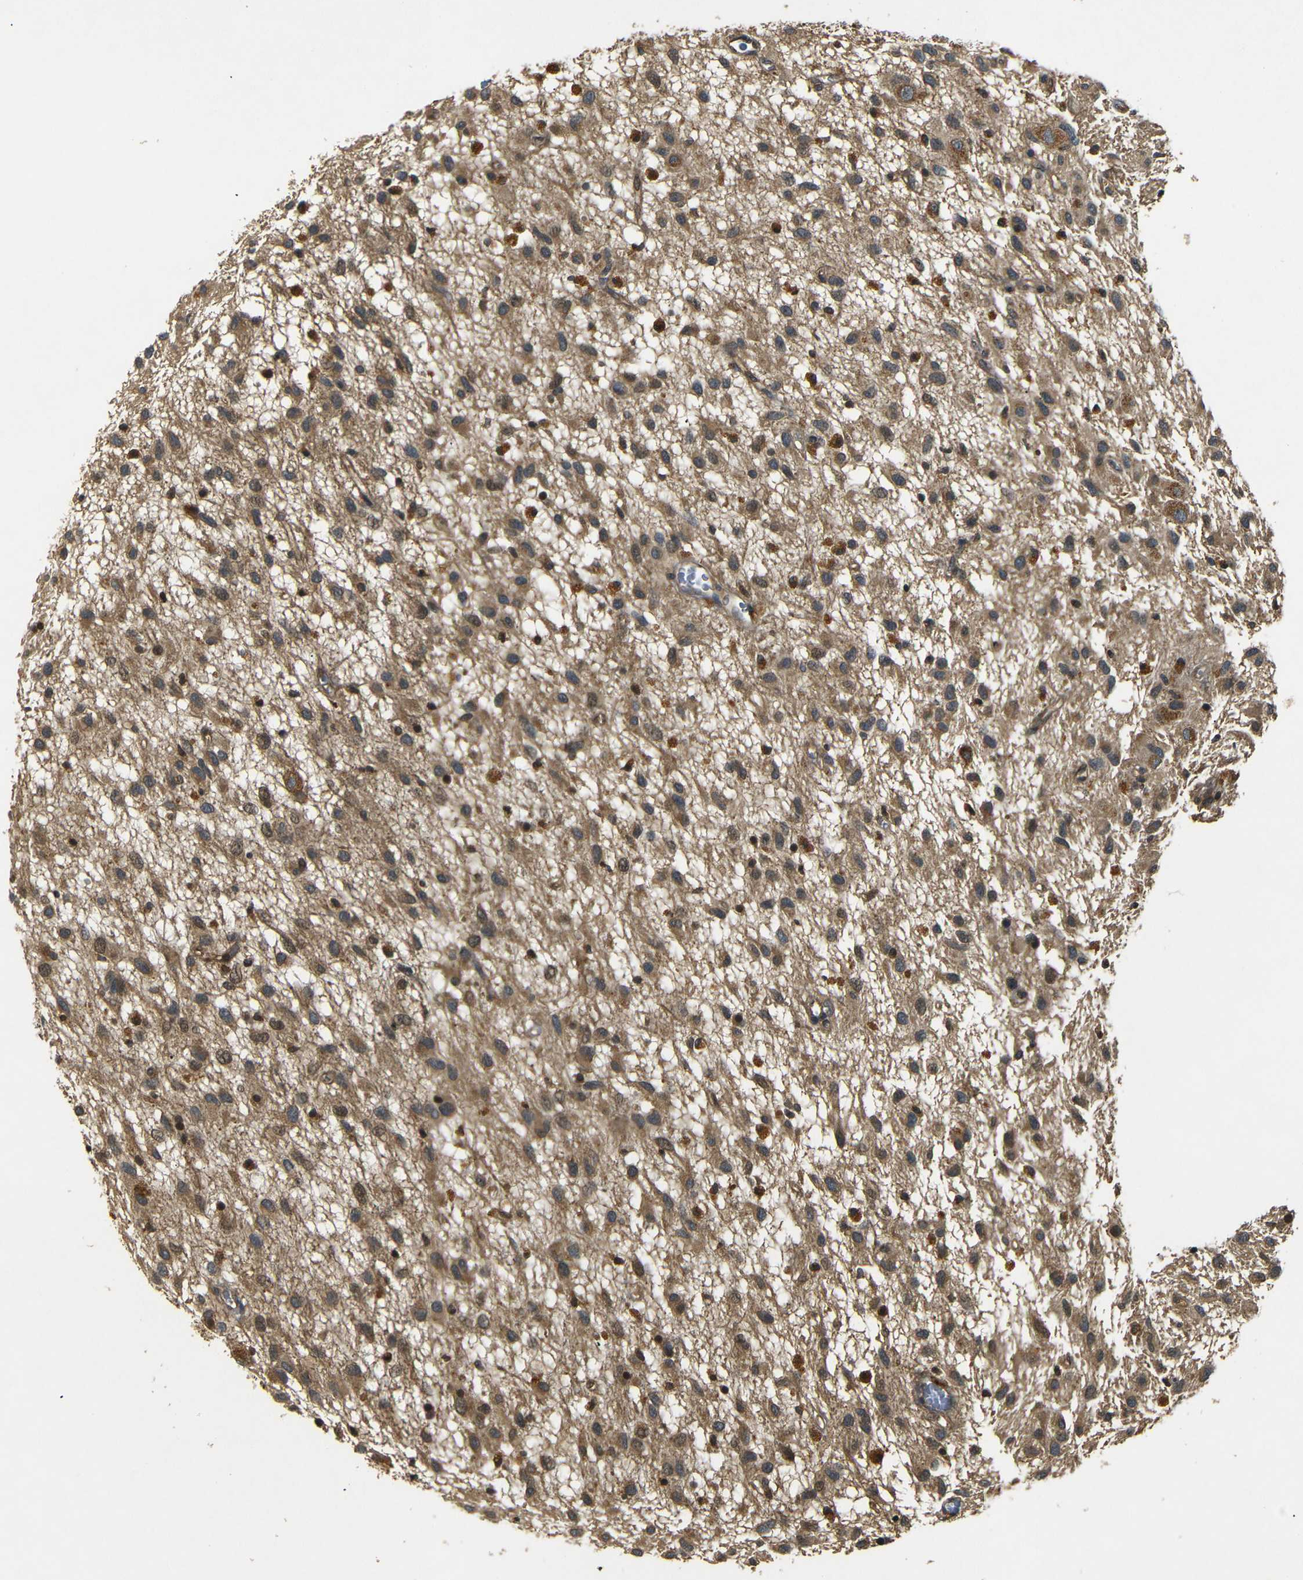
{"staining": {"intensity": "moderate", "quantity": ">75%", "location": "cytoplasmic/membranous,nuclear"}, "tissue": "glioma", "cell_type": "Tumor cells", "image_type": "cancer", "snomed": [{"axis": "morphology", "description": "Glioma, malignant, Low grade"}, {"axis": "topography", "description": "Brain"}], "caption": "Moderate cytoplasmic/membranous and nuclear expression for a protein is seen in approximately >75% of tumor cells of glioma using IHC.", "gene": "TANK", "patient": {"sex": "male", "age": 77}}